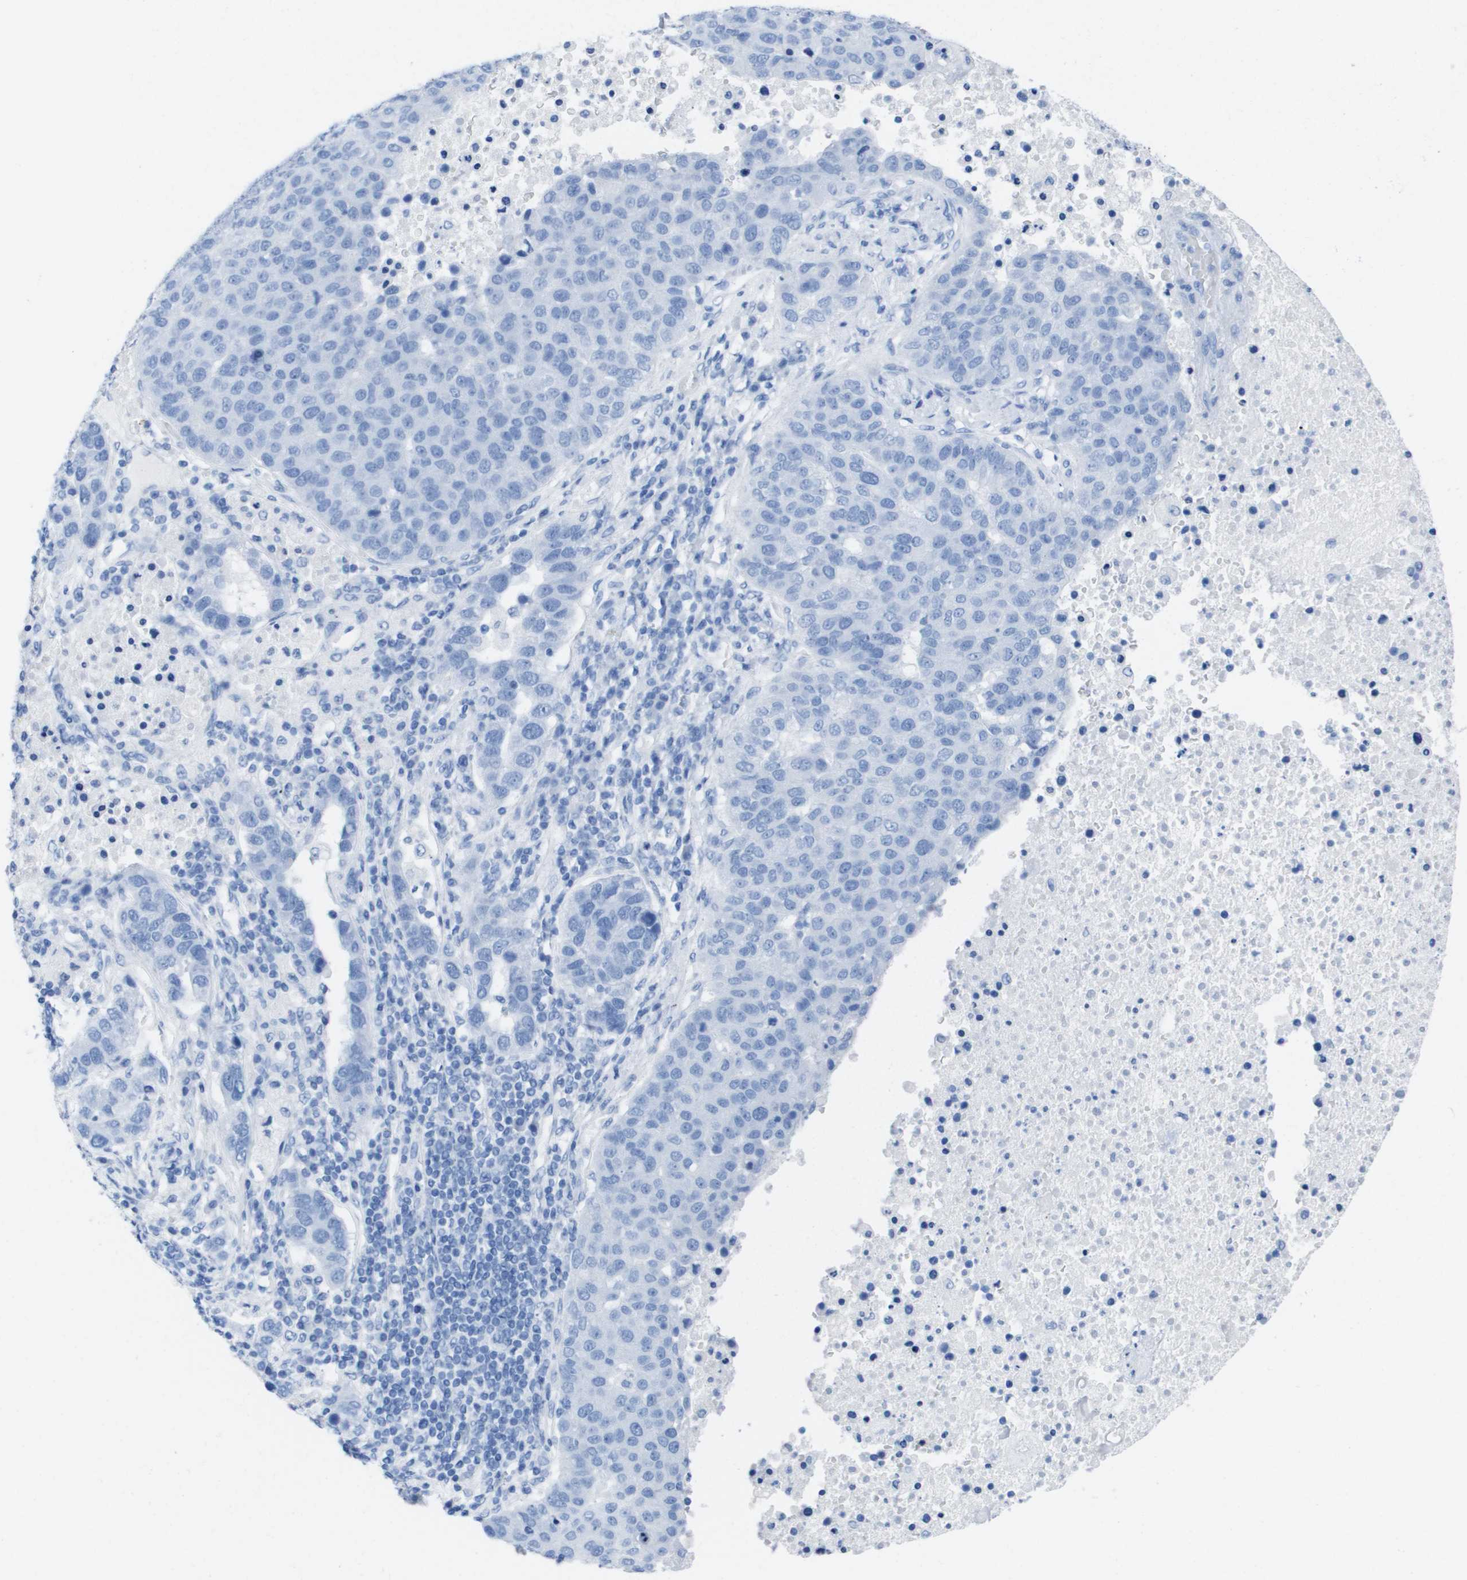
{"staining": {"intensity": "negative", "quantity": "none", "location": "none"}, "tissue": "pancreatic cancer", "cell_type": "Tumor cells", "image_type": "cancer", "snomed": [{"axis": "morphology", "description": "Adenocarcinoma, NOS"}, {"axis": "topography", "description": "Pancreas"}], "caption": "There is no significant staining in tumor cells of pancreatic cancer.", "gene": "KCNA3", "patient": {"sex": "female", "age": 61}}